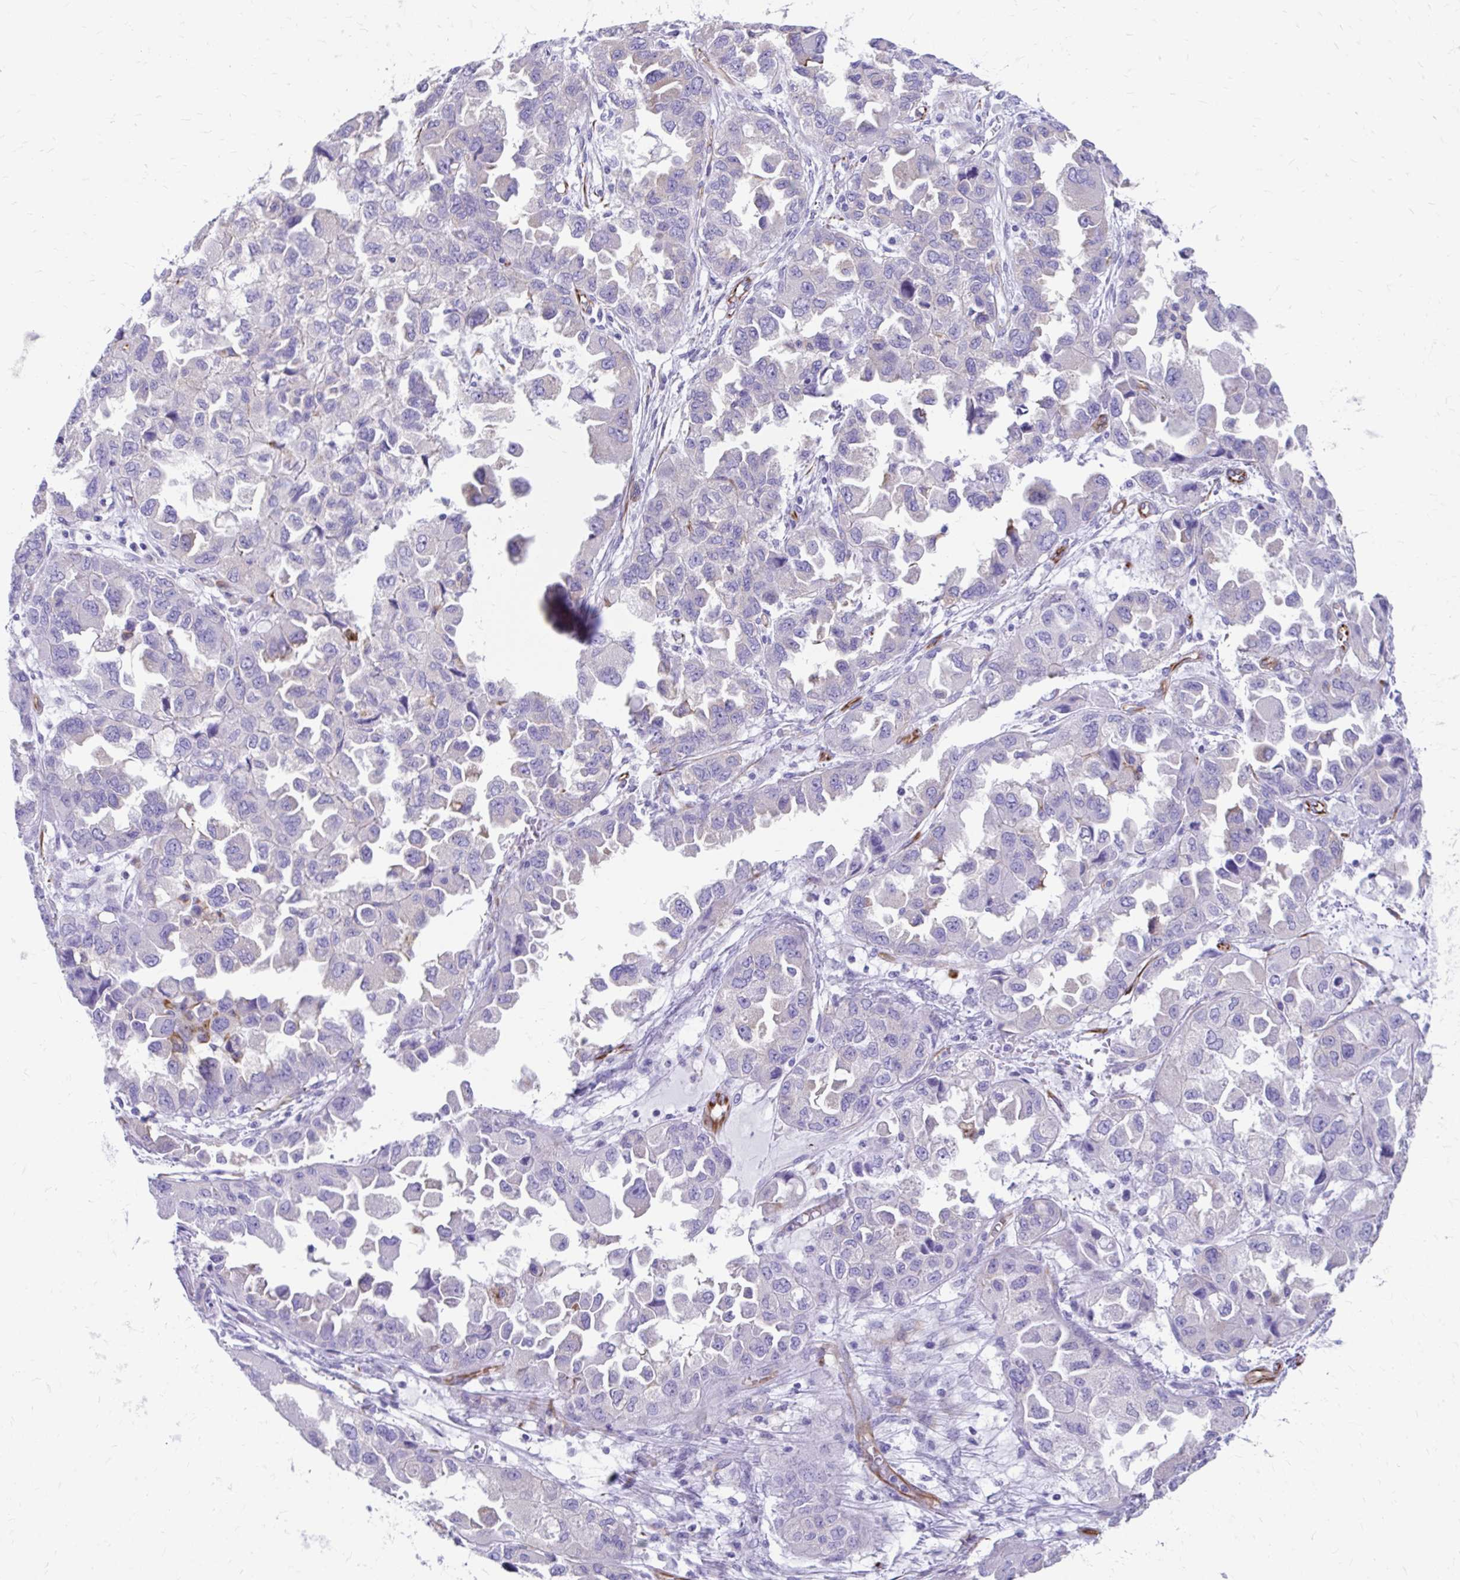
{"staining": {"intensity": "negative", "quantity": "none", "location": "none"}, "tissue": "ovarian cancer", "cell_type": "Tumor cells", "image_type": "cancer", "snomed": [{"axis": "morphology", "description": "Cystadenocarcinoma, serous, NOS"}, {"axis": "topography", "description": "Ovary"}], "caption": "Histopathology image shows no significant protein positivity in tumor cells of serous cystadenocarcinoma (ovarian).", "gene": "ZNF699", "patient": {"sex": "female", "age": 84}}